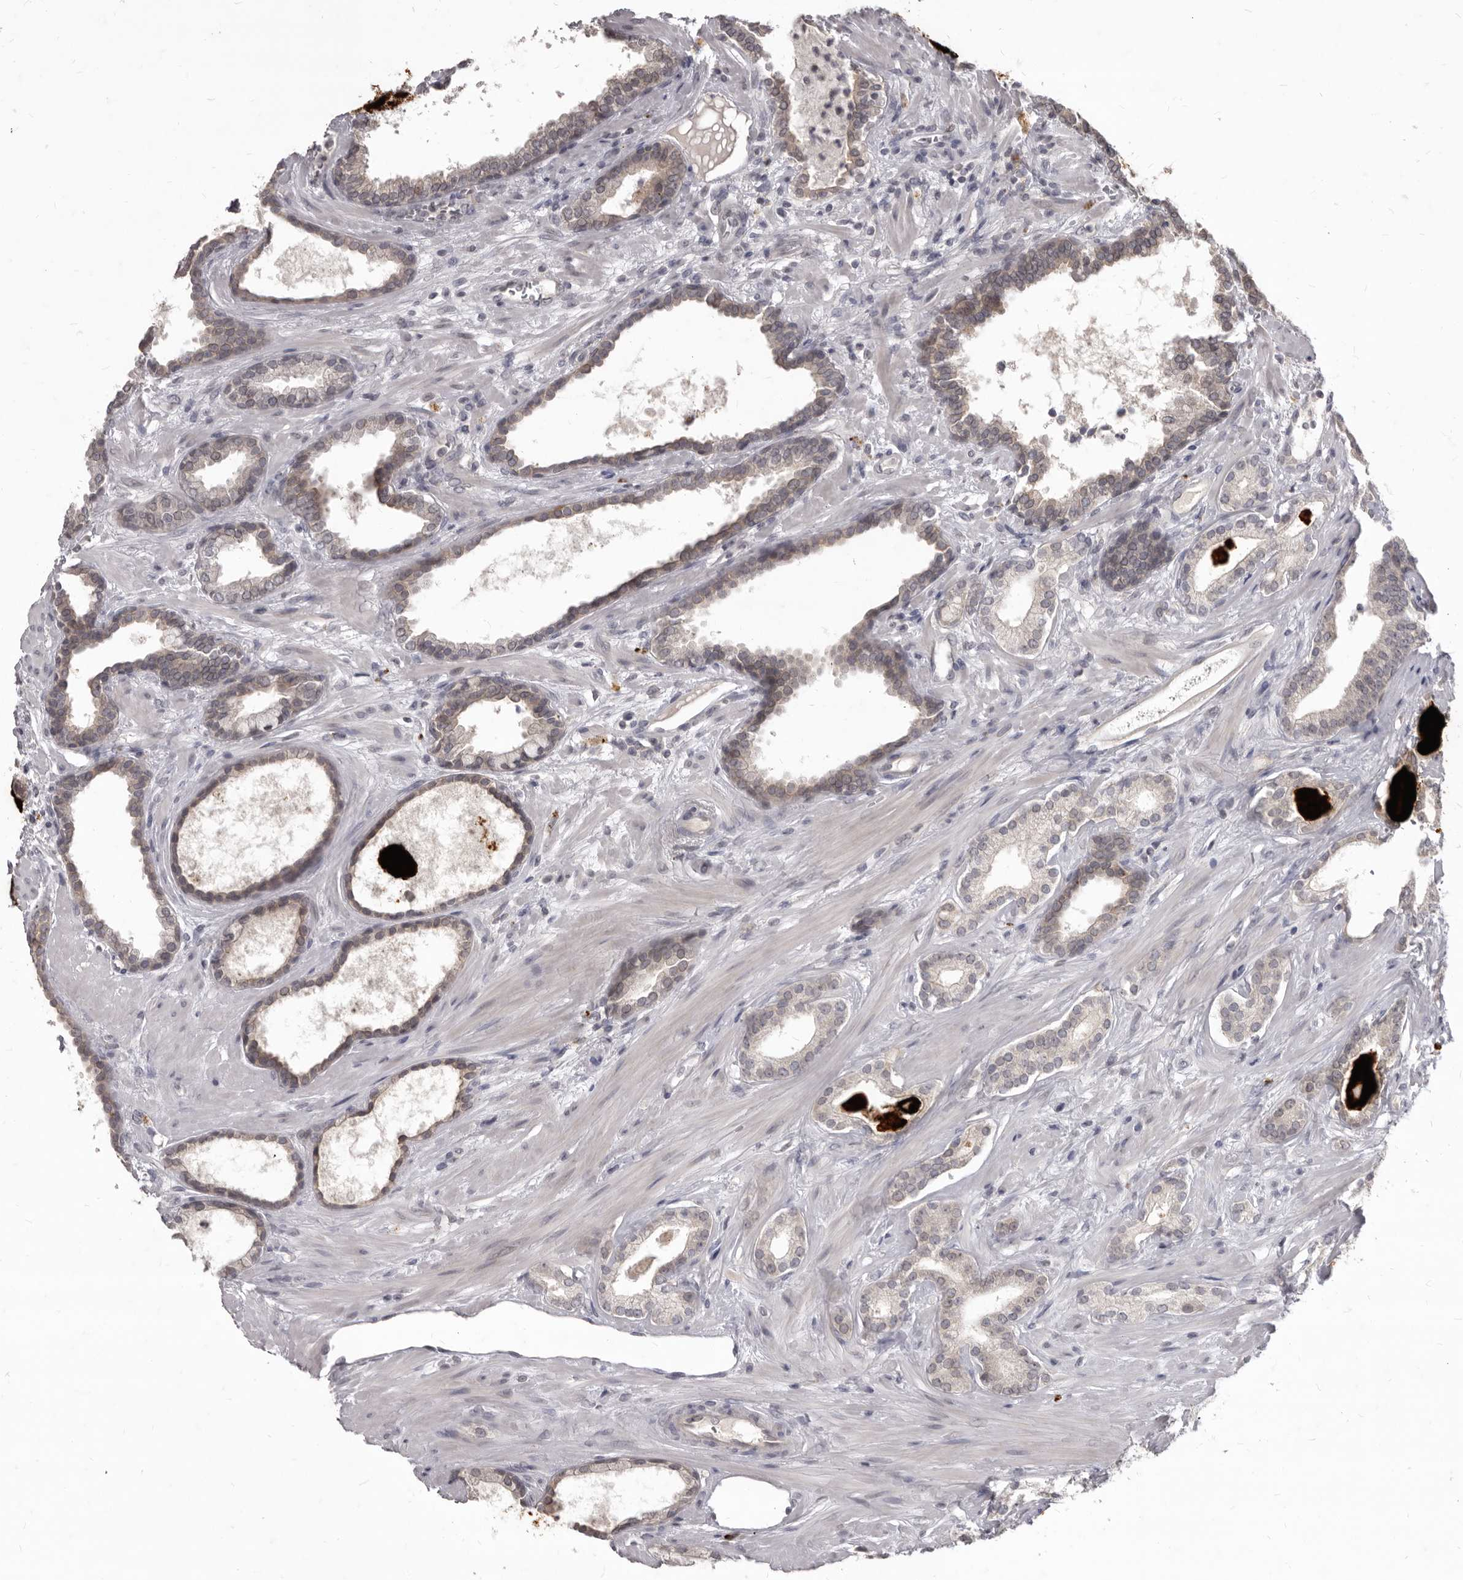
{"staining": {"intensity": "negative", "quantity": "none", "location": "none"}, "tissue": "prostate cancer", "cell_type": "Tumor cells", "image_type": "cancer", "snomed": [{"axis": "morphology", "description": "Adenocarcinoma, Low grade"}, {"axis": "topography", "description": "Prostate"}], "caption": "Prostate cancer (adenocarcinoma (low-grade)) was stained to show a protein in brown. There is no significant expression in tumor cells.", "gene": "SULT1E1", "patient": {"sex": "male", "age": 70}}